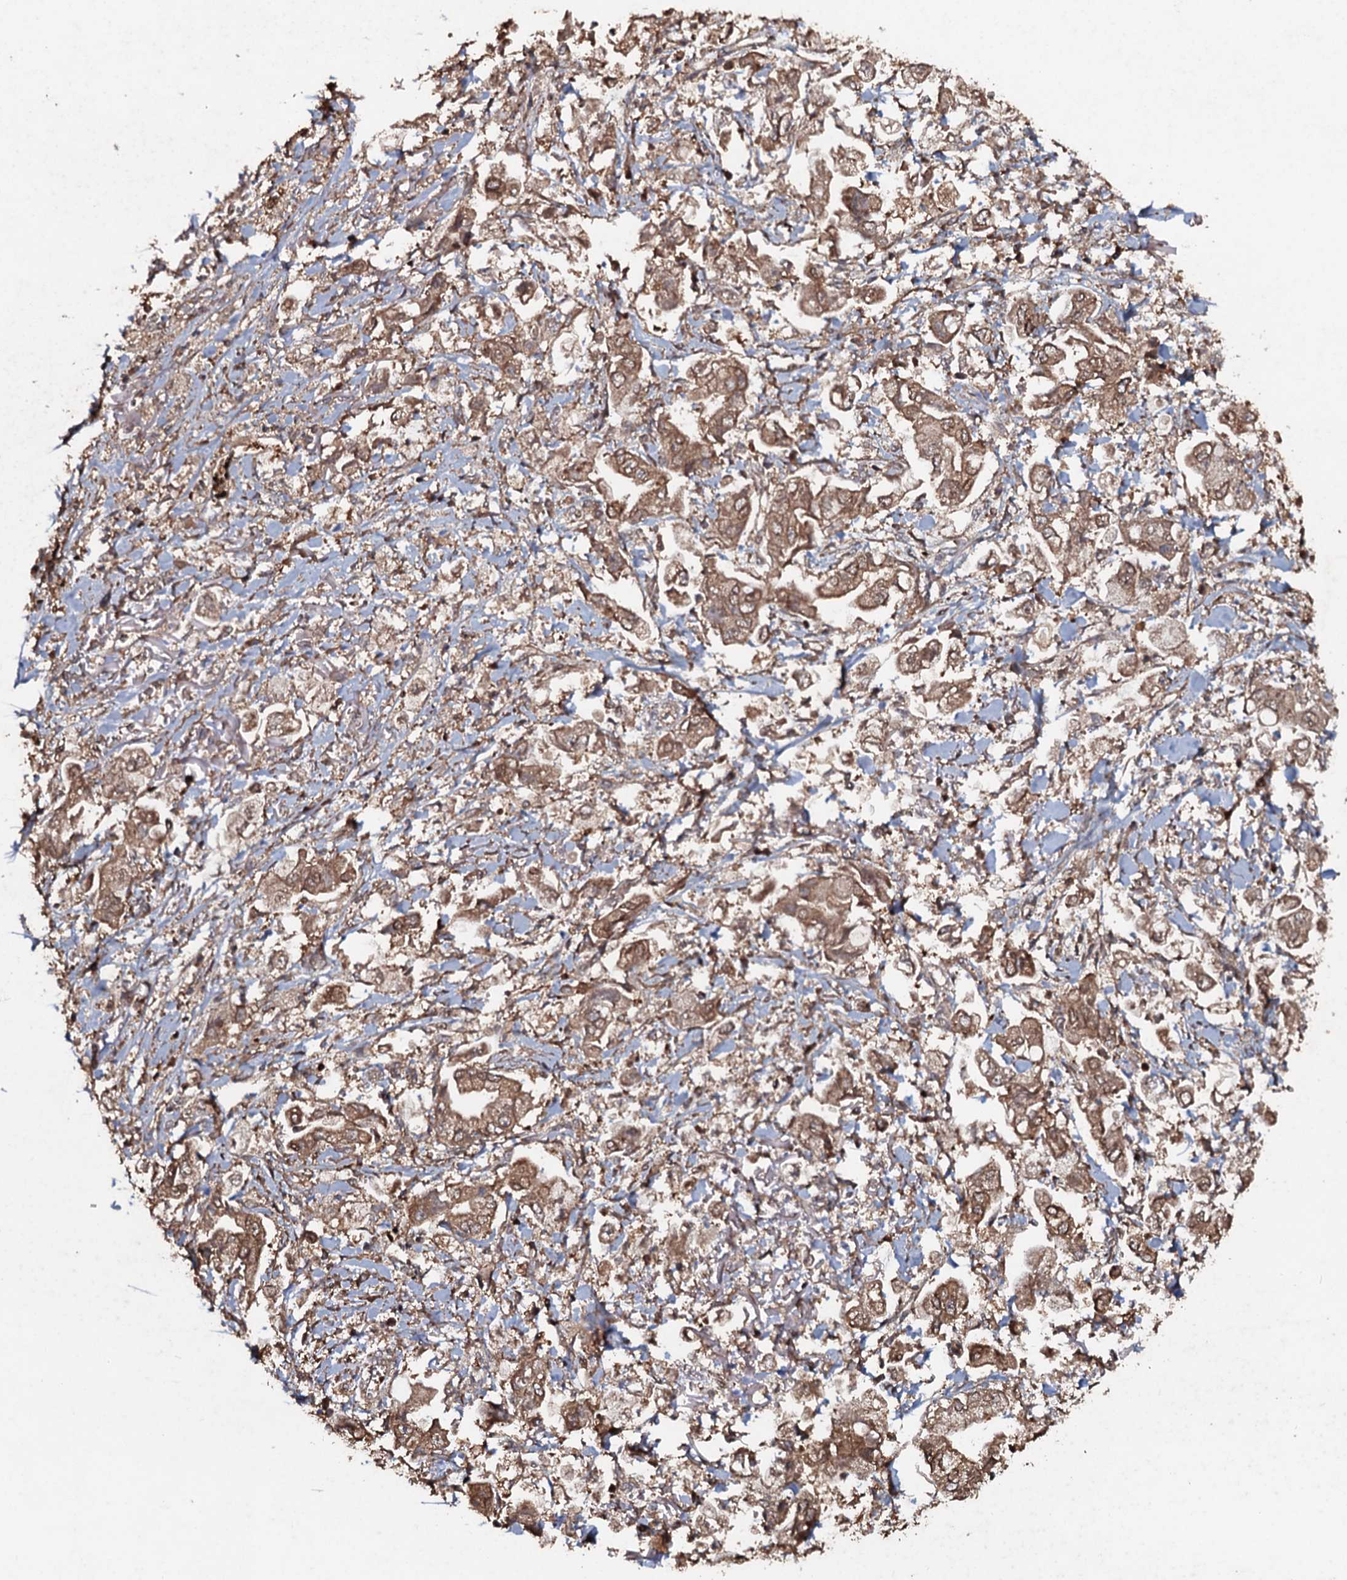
{"staining": {"intensity": "moderate", "quantity": ">75%", "location": "cytoplasmic/membranous,nuclear"}, "tissue": "stomach cancer", "cell_type": "Tumor cells", "image_type": "cancer", "snomed": [{"axis": "morphology", "description": "Adenocarcinoma, NOS"}, {"axis": "topography", "description": "Stomach"}], "caption": "Approximately >75% of tumor cells in human adenocarcinoma (stomach) demonstrate moderate cytoplasmic/membranous and nuclear protein expression as visualized by brown immunohistochemical staining.", "gene": "ADGRG3", "patient": {"sex": "male", "age": 62}}